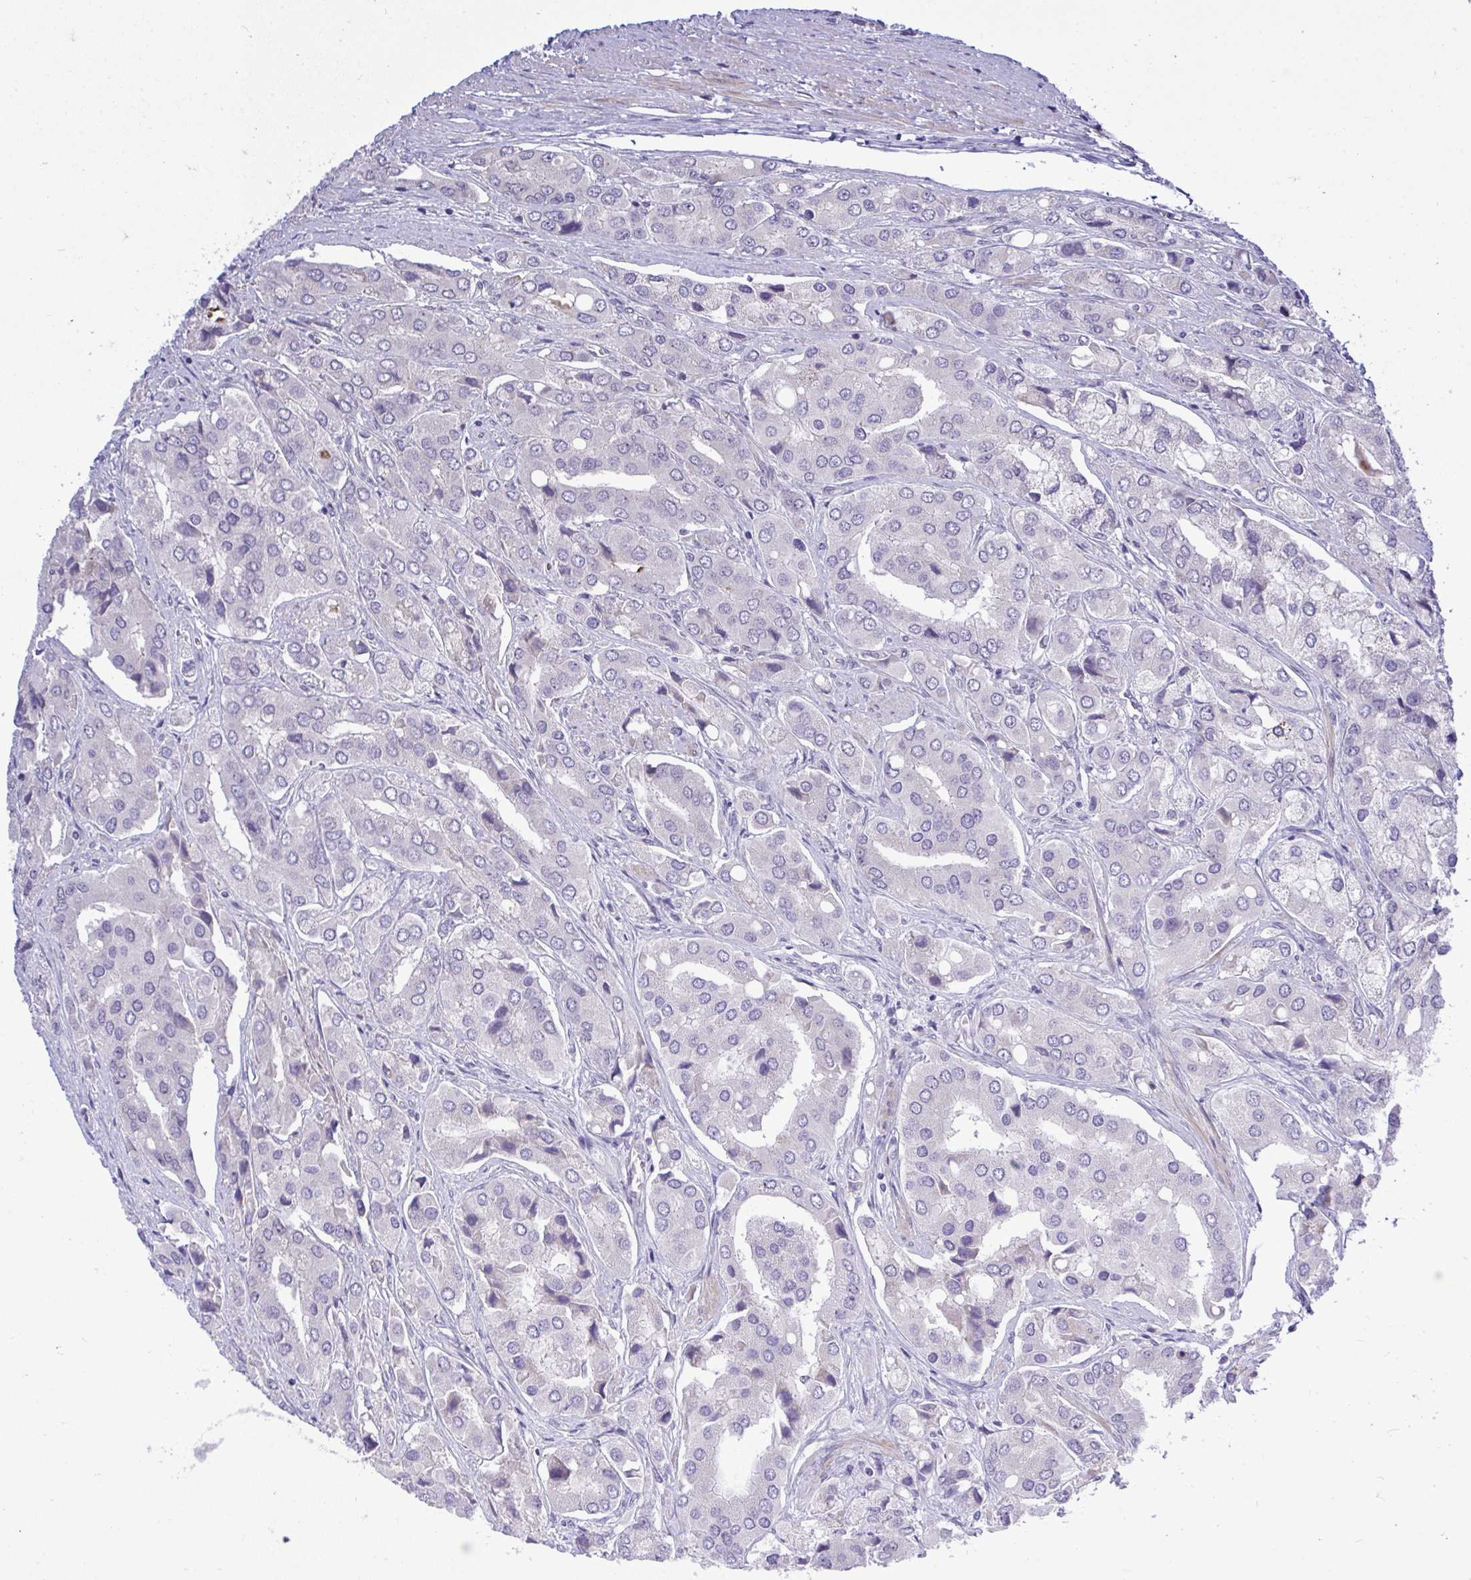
{"staining": {"intensity": "negative", "quantity": "none", "location": "none"}, "tissue": "prostate cancer", "cell_type": "Tumor cells", "image_type": "cancer", "snomed": [{"axis": "morphology", "description": "Adenocarcinoma, Low grade"}, {"axis": "topography", "description": "Prostate"}], "caption": "Immunohistochemistry histopathology image of neoplastic tissue: prostate cancer stained with DAB (3,3'-diaminobenzidine) exhibits no significant protein staining in tumor cells.", "gene": "HMBOX1", "patient": {"sex": "male", "age": 69}}